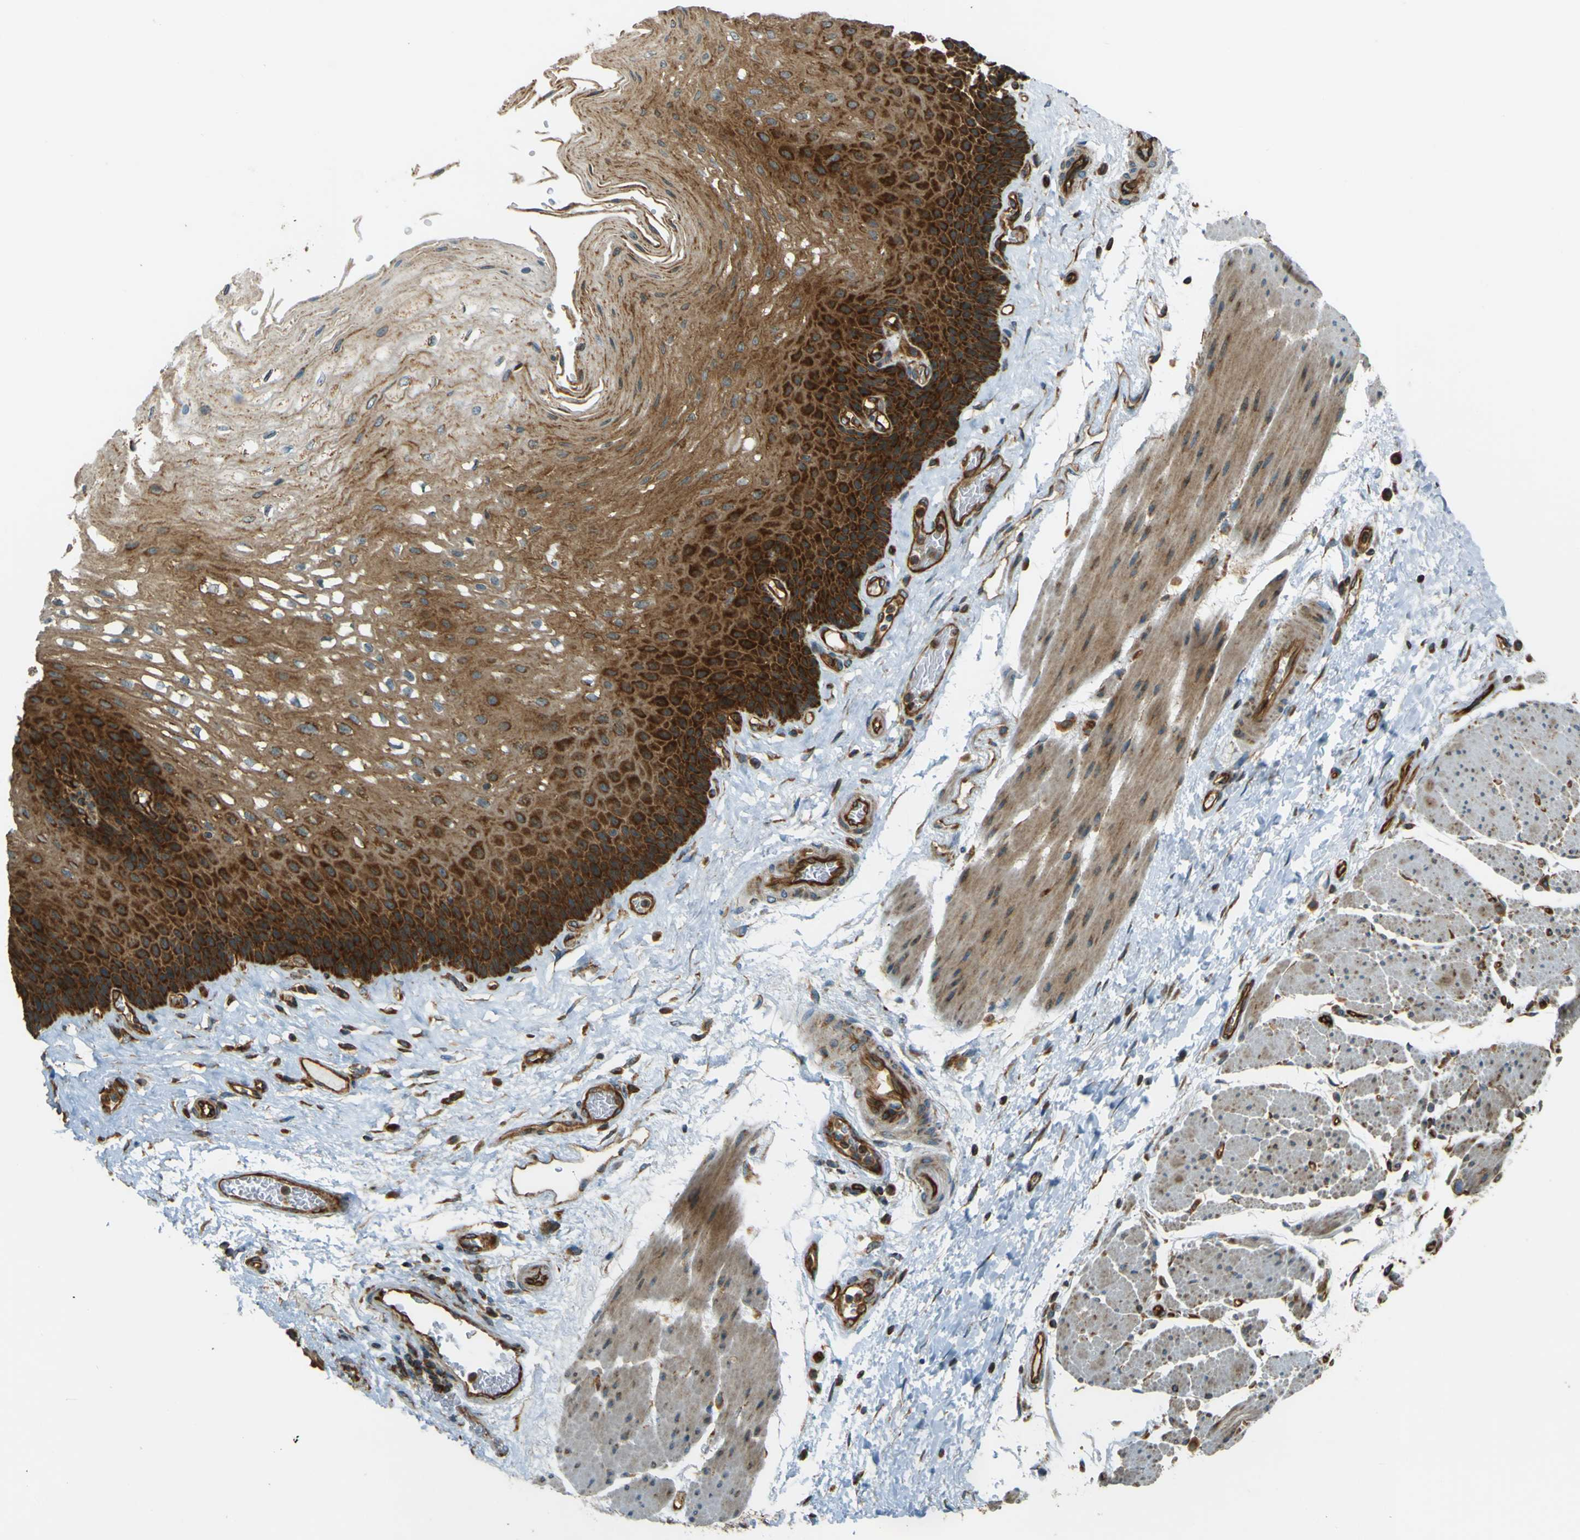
{"staining": {"intensity": "moderate", "quantity": ">75%", "location": "cytoplasmic/membranous"}, "tissue": "esophagus", "cell_type": "Squamous epithelial cells", "image_type": "normal", "snomed": [{"axis": "morphology", "description": "Normal tissue, NOS"}, {"axis": "topography", "description": "Esophagus"}], "caption": "Squamous epithelial cells reveal moderate cytoplasmic/membranous expression in about >75% of cells in unremarkable esophagus.", "gene": "DNAJC5", "patient": {"sex": "female", "age": 72}}